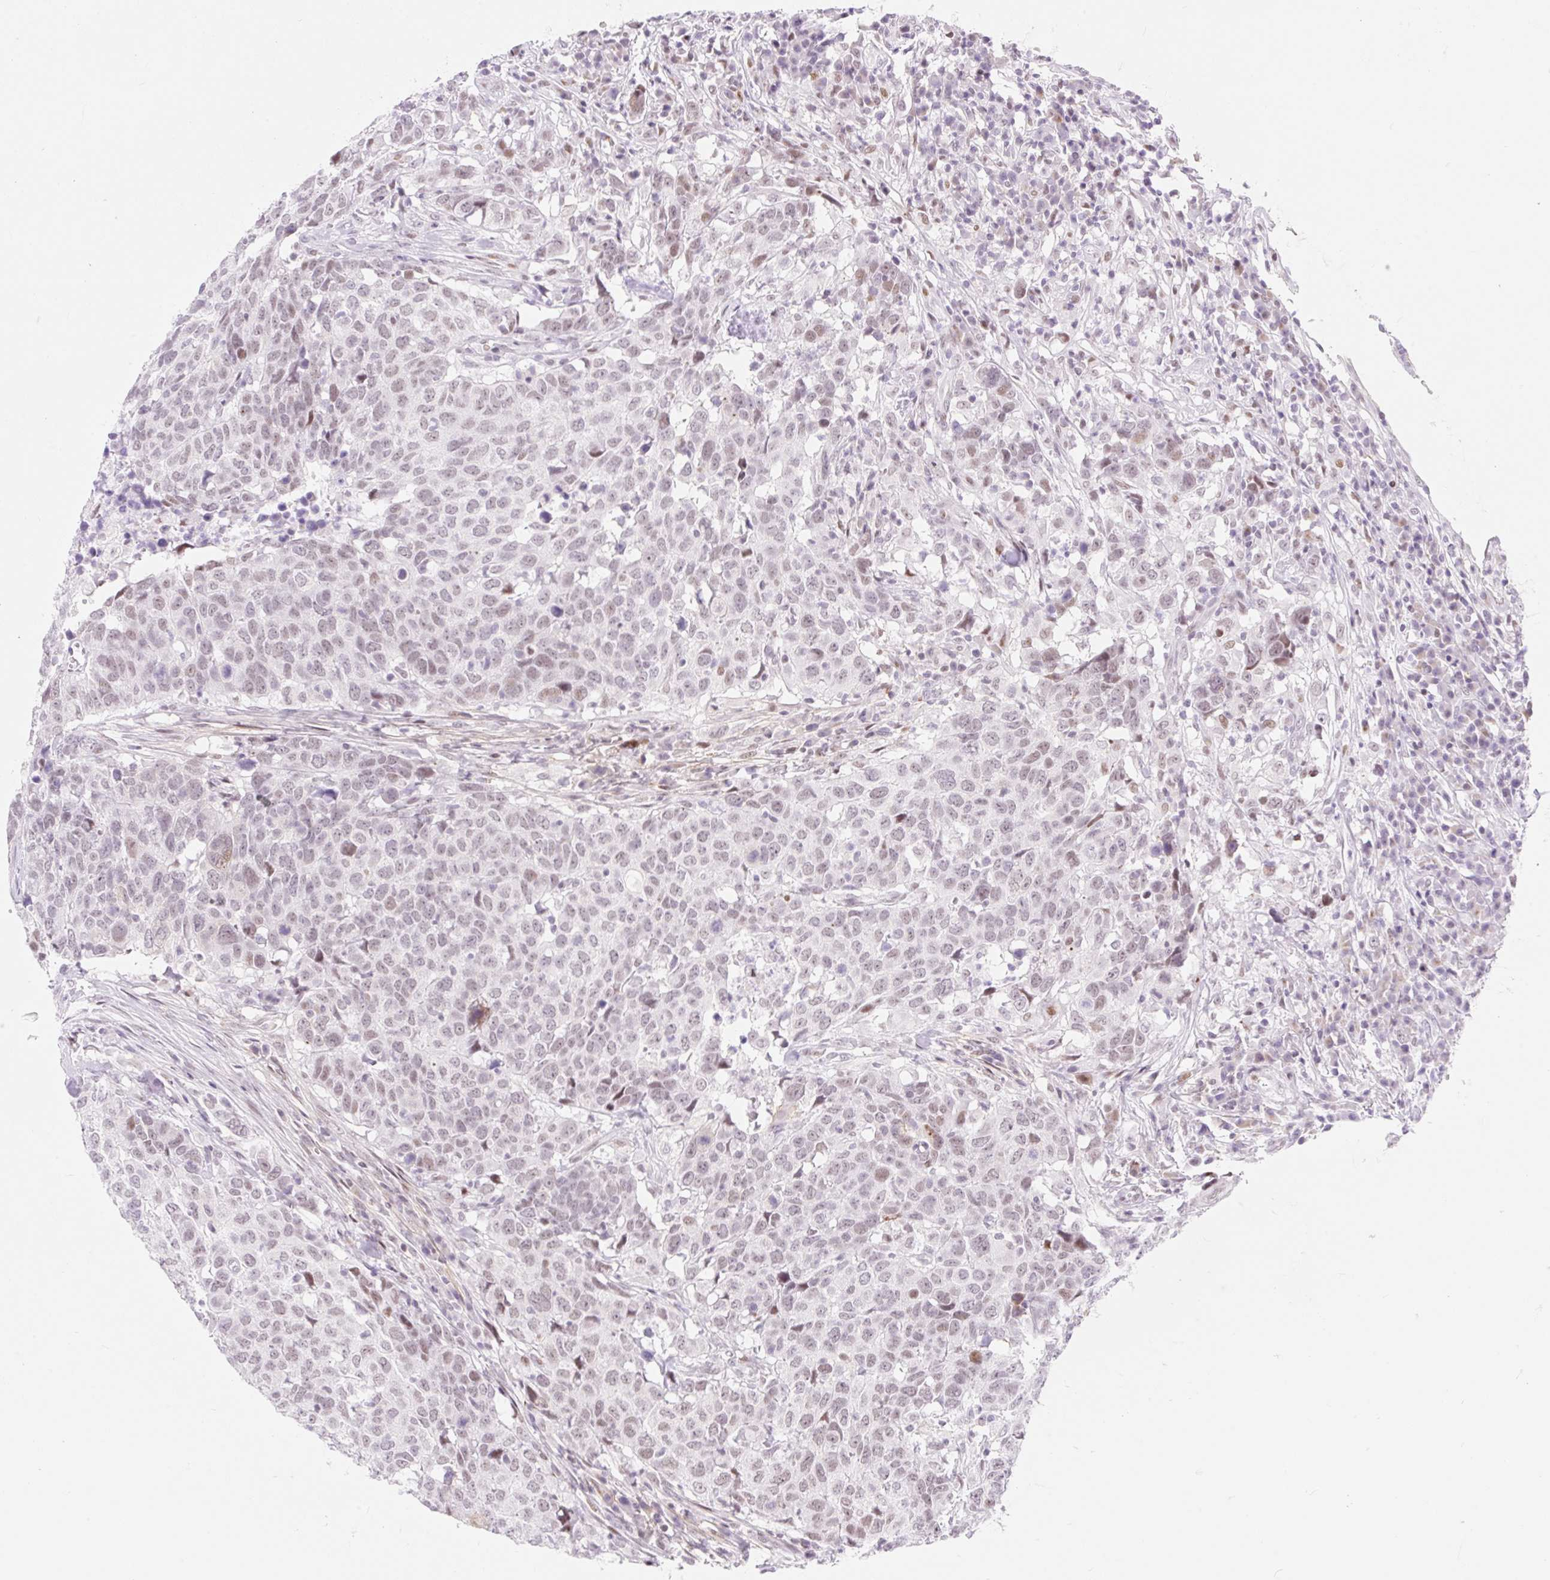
{"staining": {"intensity": "weak", "quantity": "25%-75%", "location": "nuclear"}, "tissue": "head and neck cancer", "cell_type": "Tumor cells", "image_type": "cancer", "snomed": [{"axis": "morphology", "description": "Normal tissue, NOS"}, {"axis": "morphology", "description": "Squamous cell carcinoma, NOS"}, {"axis": "topography", "description": "Skeletal muscle"}, {"axis": "topography", "description": "Vascular tissue"}, {"axis": "topography", "description": "Peripheral nerve tissue"}, {"axis": "topography", "description": "Head-Neck"}], "caption": "Tumor cells demonstrate low levels of weak nuclear expression in approximately 25%-75% of cells in head and neck cancer. (brown staining indicates protein expression, while blue staining denotes nuclei).", "gene": "H2BW1", "patient": {"sex": "male", "age": 66}}